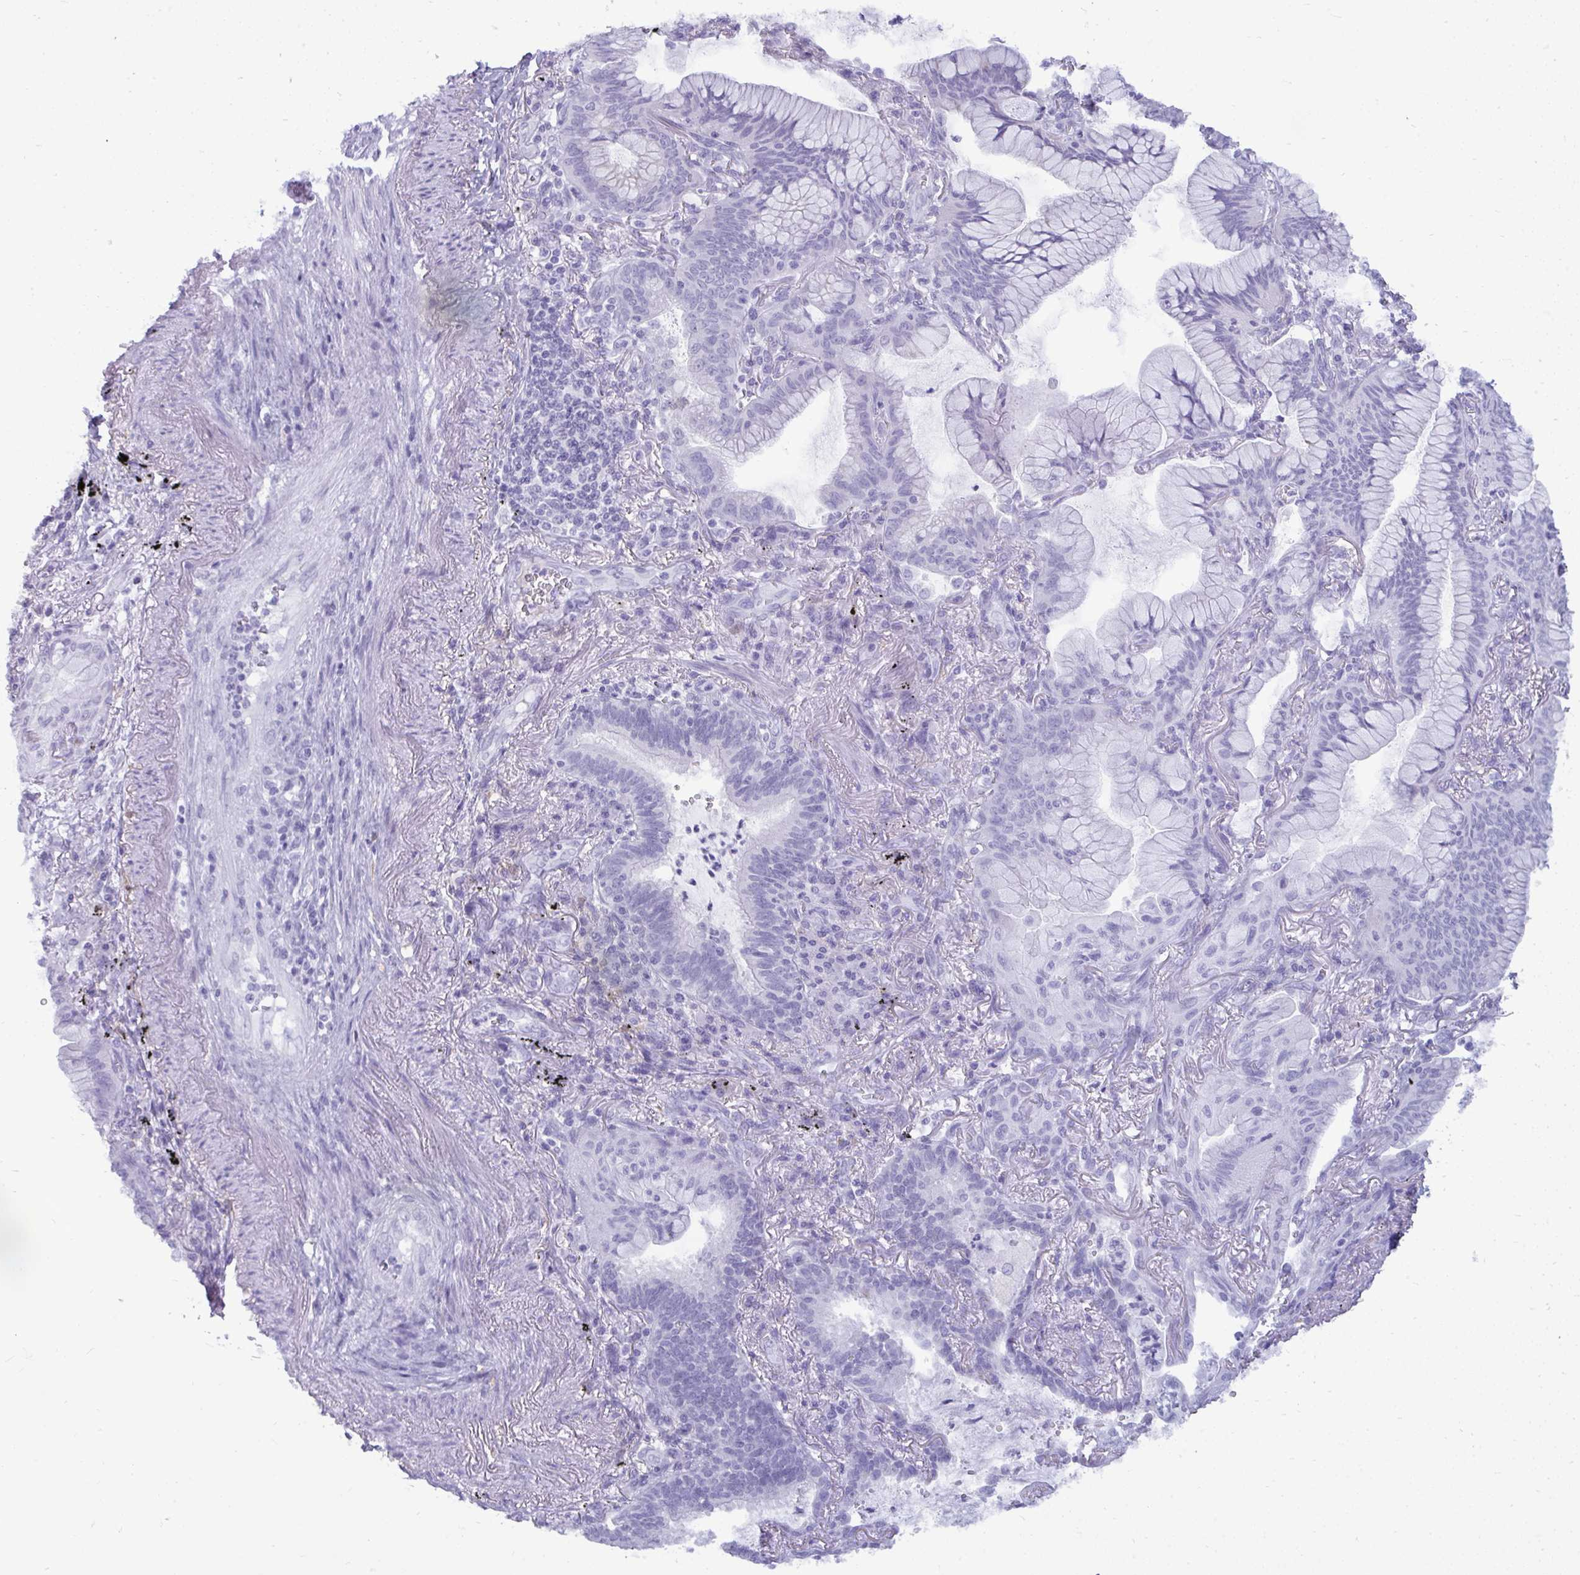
{"staining": {"intensity": "negative", "quantity": "none", "location": "none"}, "tissue": "lung cancer", "cell_type": "Tumor cells", "image_type": "cancer", "snomed": [{"axis": "morphology", "description": "Adenocarcinoma, NOS"}, {"axis": "topography", "description": "Lung"}], "caption": "A histopathology image of lung adenocarcinoma stained for a protein demonstrates no brown staining in tumor cells. (DAB (3,3'-diaminobenzidine) immunohistochemistry visualized using brightfield microscopy, high magnification).", "gene": "ANKRD60", "patient": {"sex": "male", "age": 77}}